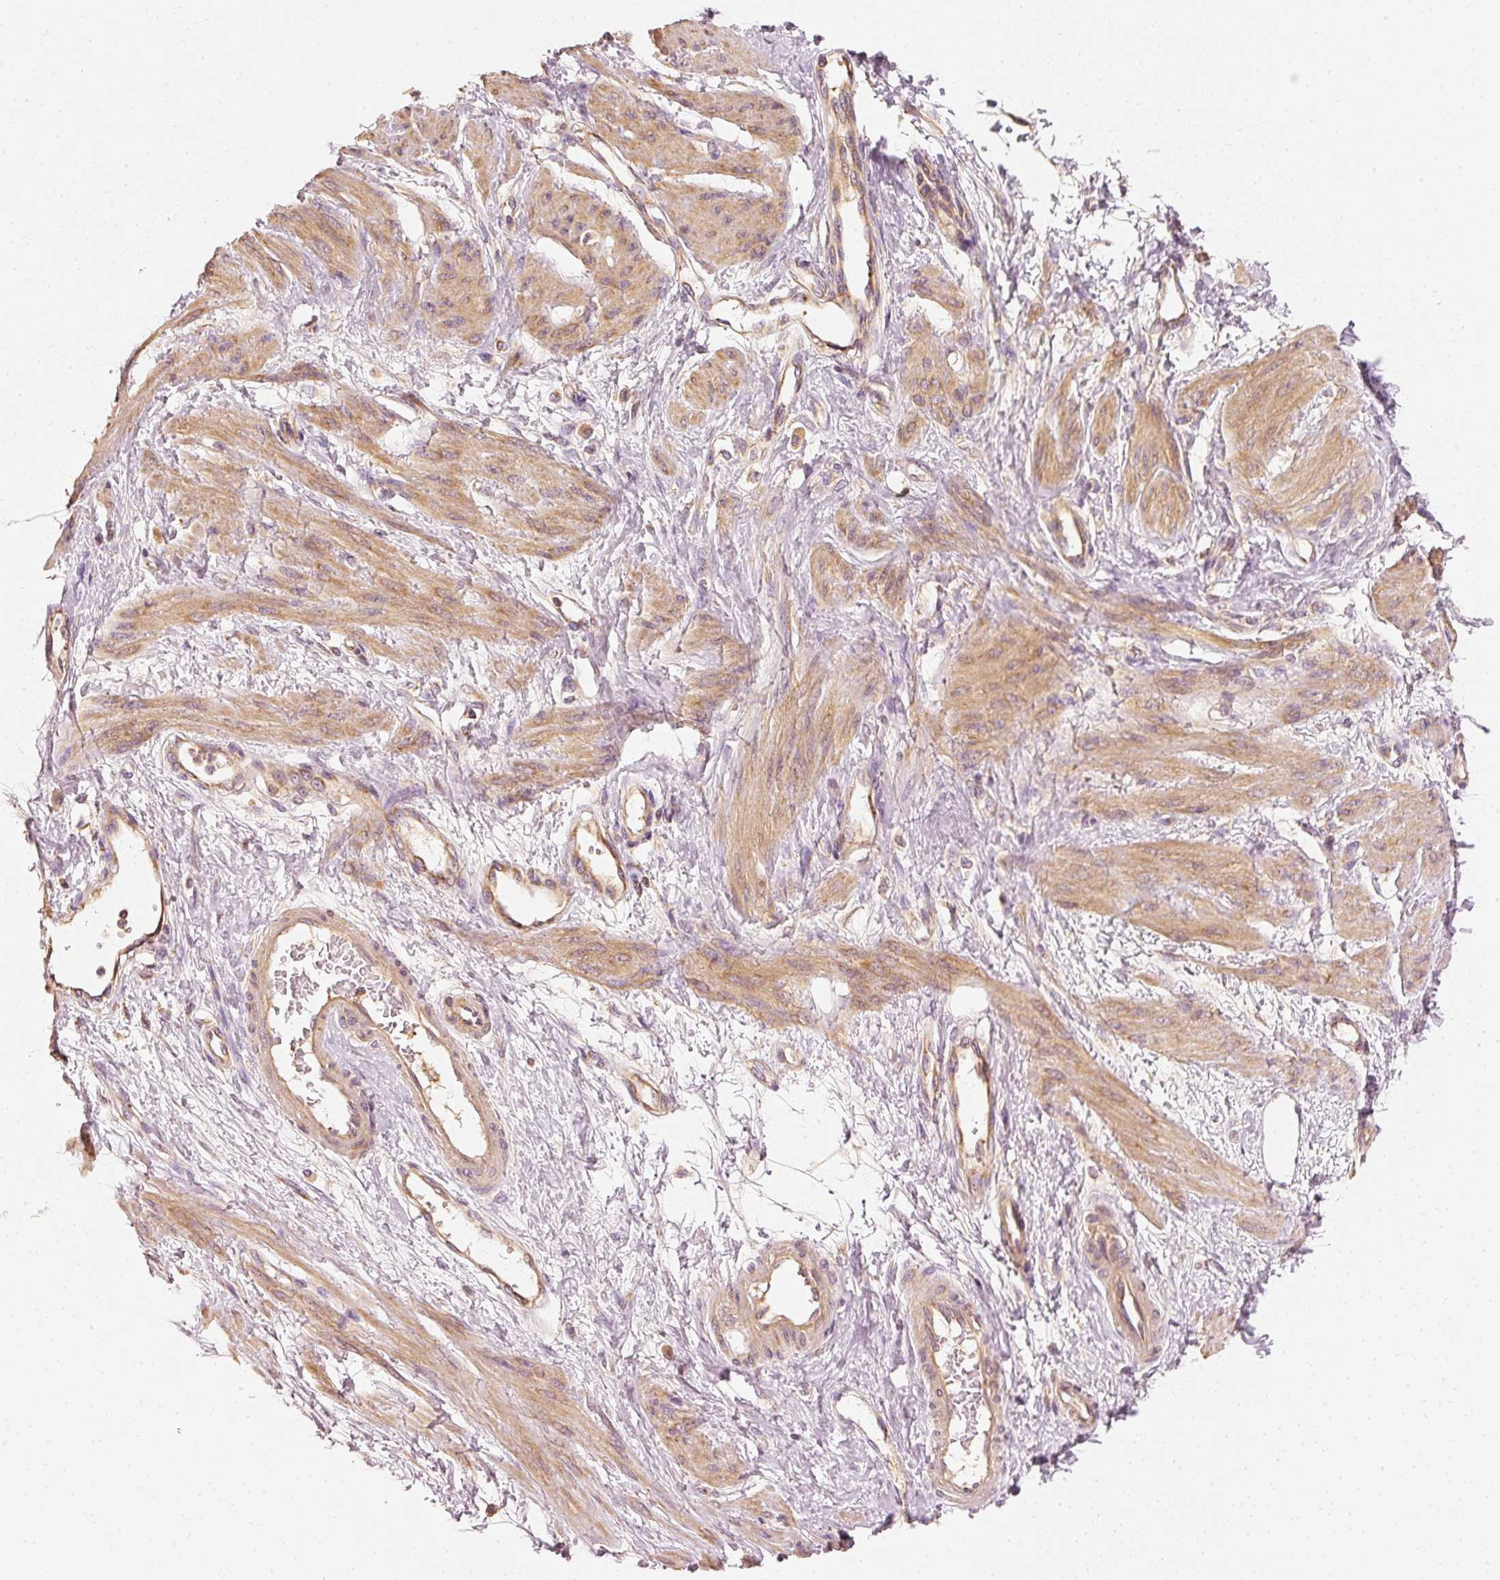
{"staining": {"intensity": "moderate", "quantity": ">75%", "location": "cytoplasmic/membranous"}, "tissue": "smooth muscle", "cell_type": "Smooth muscle cells", "image_type": "normal", "snomed": [{"axis": "morphology", "description": "Normal tissue, NOS"}, {"axis": "topography", "description": "Smooth muscle"}, {"axis": "topography", "description": "Uterus"}], "caption": "Immunohistochemistry (IHC) (DAB) staining of unremarkable smooth muscle shows moderate cytoplasmic/membranous protein staining in approximately >75% of smooth muscle cells. (IHC, brightfield microscopy, high magnification).", "gene": "TOMM40", "patient": {"sex": "female", "age": 39}}